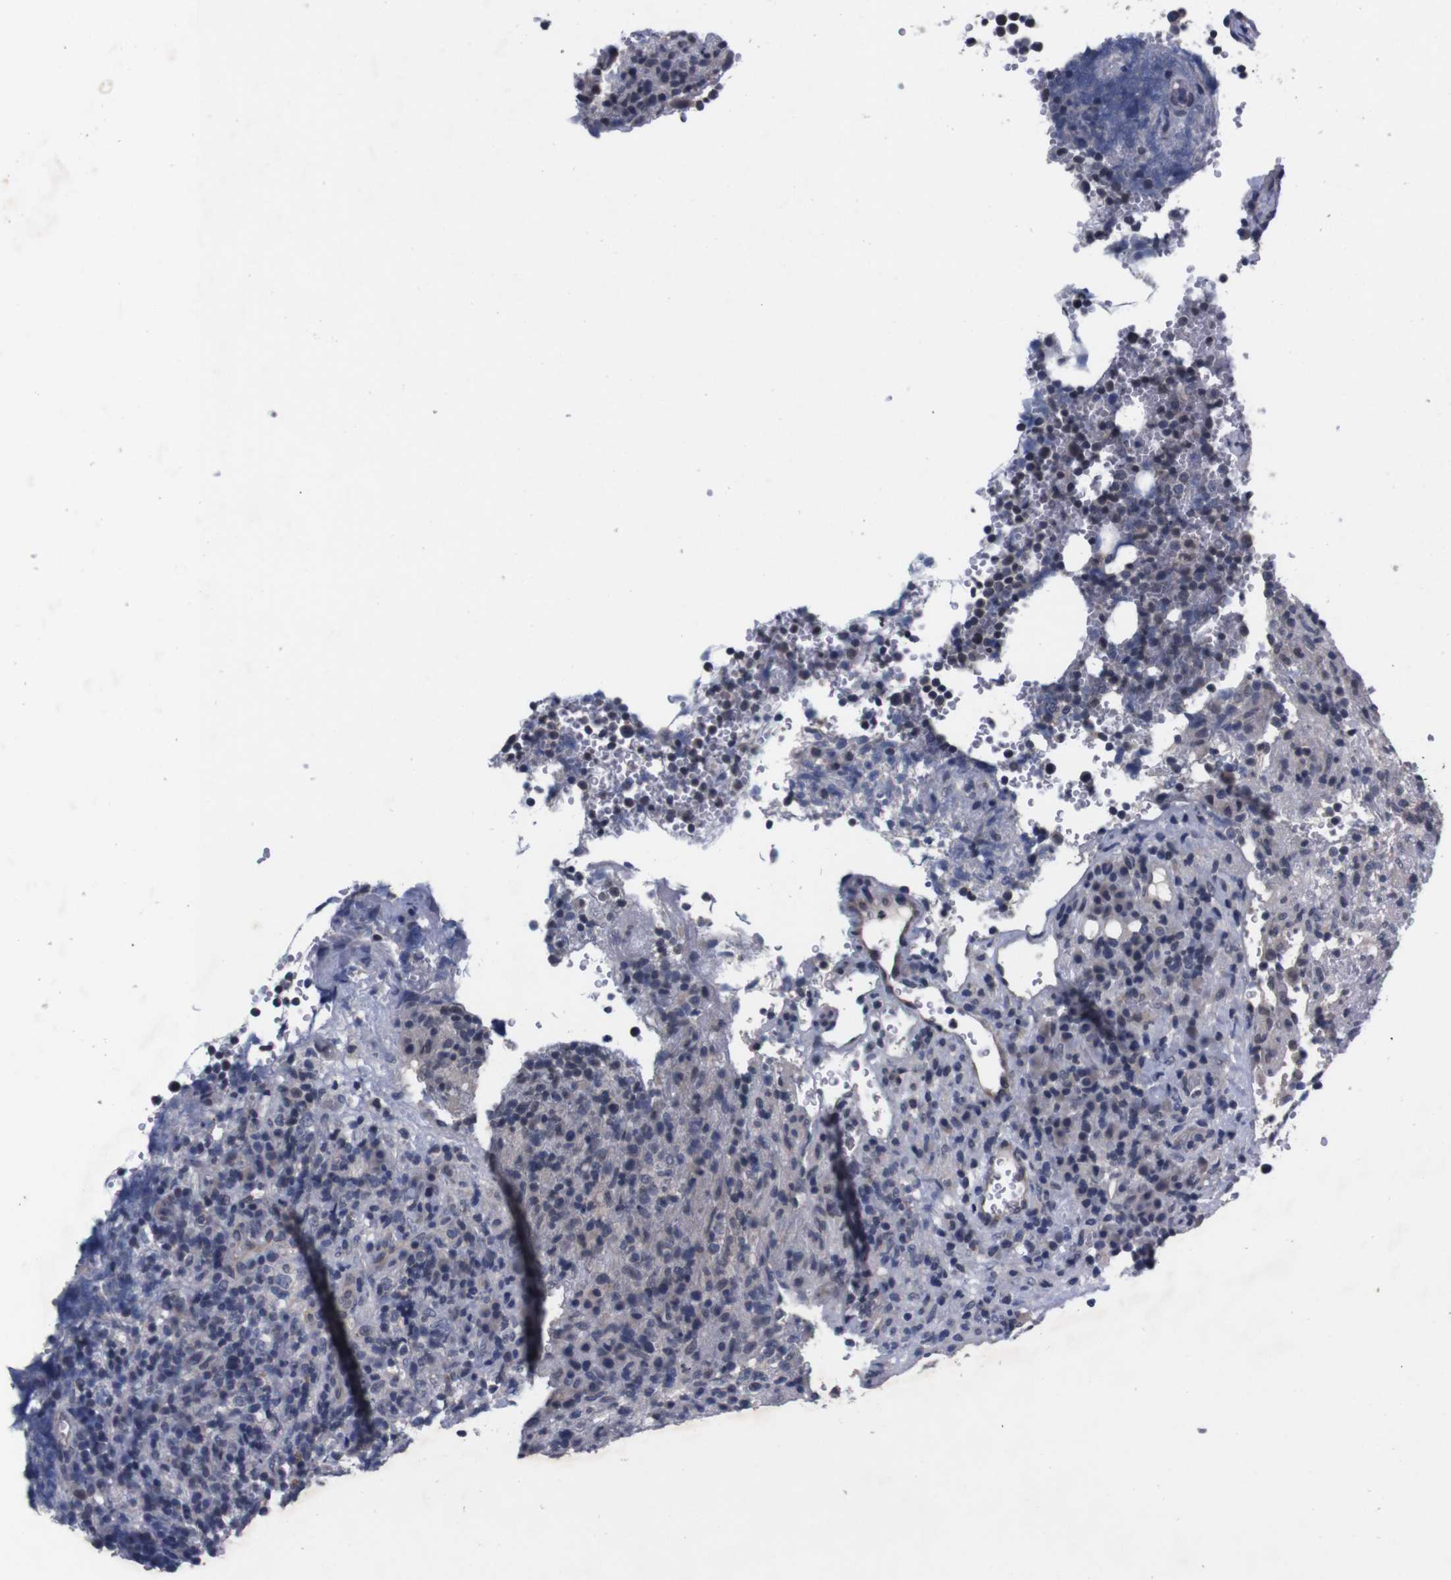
{"staining": {"intensity": "negative", "quantity": "none", "location": "none"}, "tissue": "lymphoma", "cell_type": "Tumor cells", "image_type": "cancer", "snomed": [{"axis": "morphology", "description": "Malignant lymphoma, non-Hodgkin's type, High grade"}, {"axis": "topography", "description": "Lymph node"}], "caption": "Histopathology image shows no significant protein positivity in tumor cells of lymphoma. The staining was performed using DAB (3,3'-diaminobenzidine) to visualize the protein expression in brown, while the nuclei were stained in blue with hematoxylin (Magnification: 20x).", "gene": "TNFRSF21", "patient": {"sex": "female", "age": 76}}